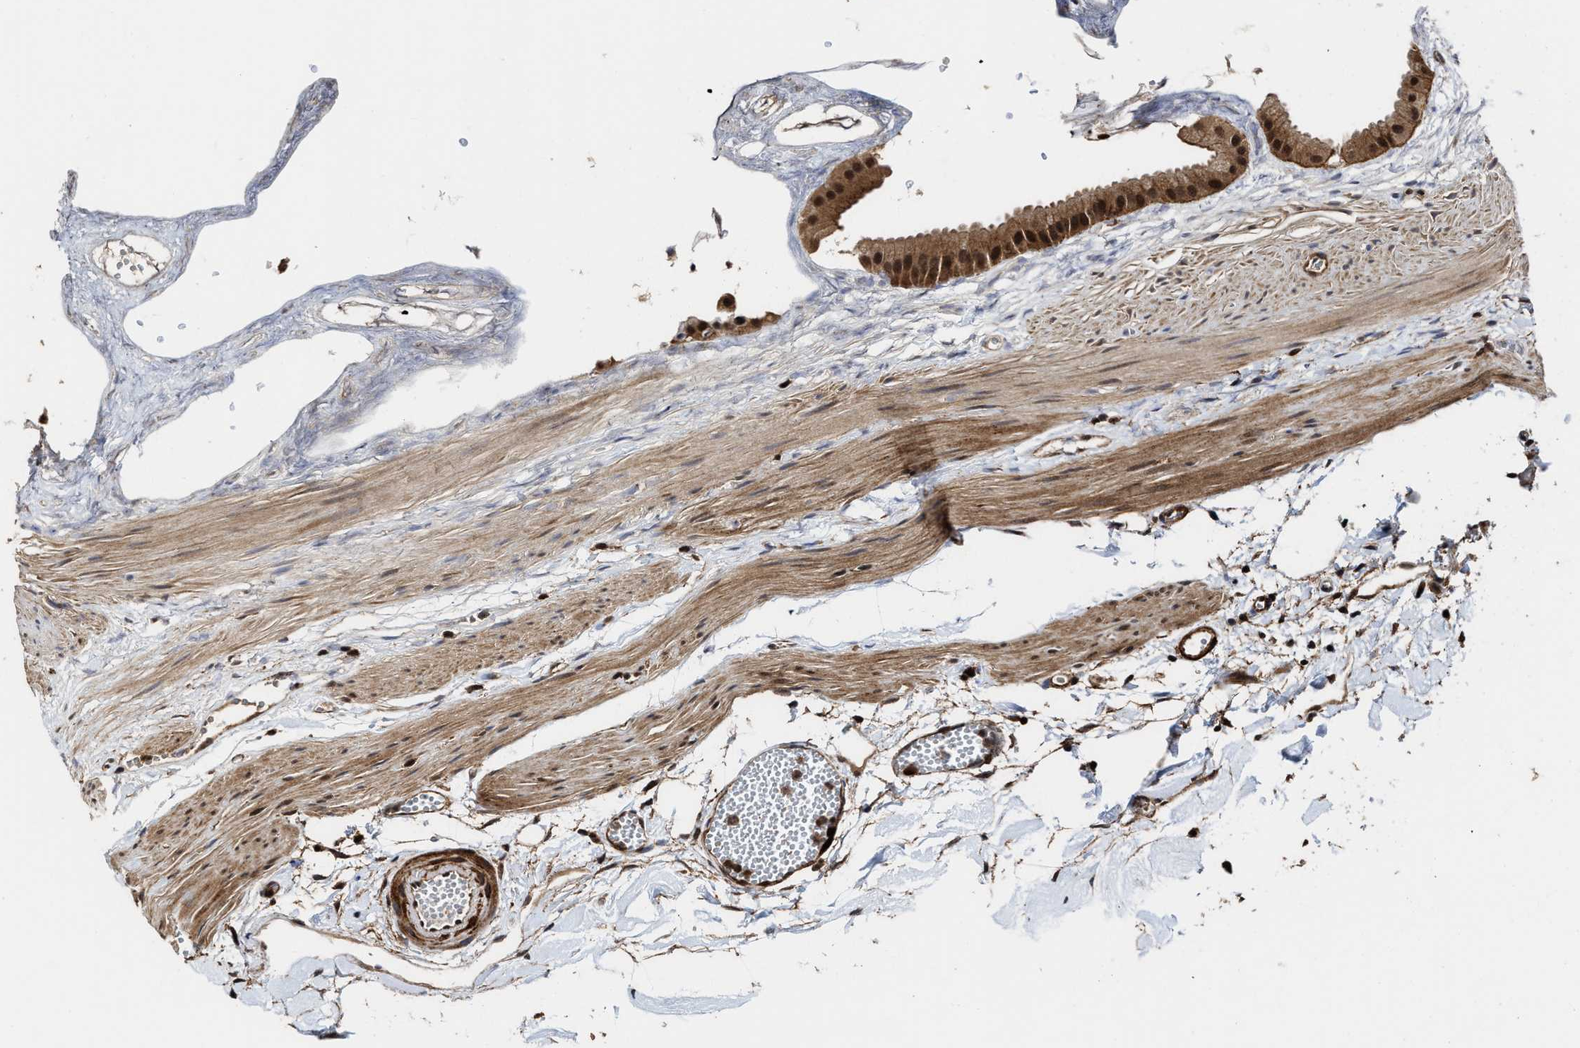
{"staining": {"intensity": "moderate", "quantity": ">75%", "location": "cytoplasmic/membranous,nuclear"}, "tissue": "gallbladder", "cell_type": "Glandular cells", "image_type": "normal", "snomed": [{"axis": "morphology", "description": "Normal tissue, NOS"}, {"axis": "topography", "description": "Gallbladder"}], "caption": "Protein staining of normal gallbladder exhibits moderate cytoplasmic/membranous,nuclear staining in approximately >75% of glandular cells.", "gene": "SEPTIN2", "patient": {"sex": "female", "age": 64}}